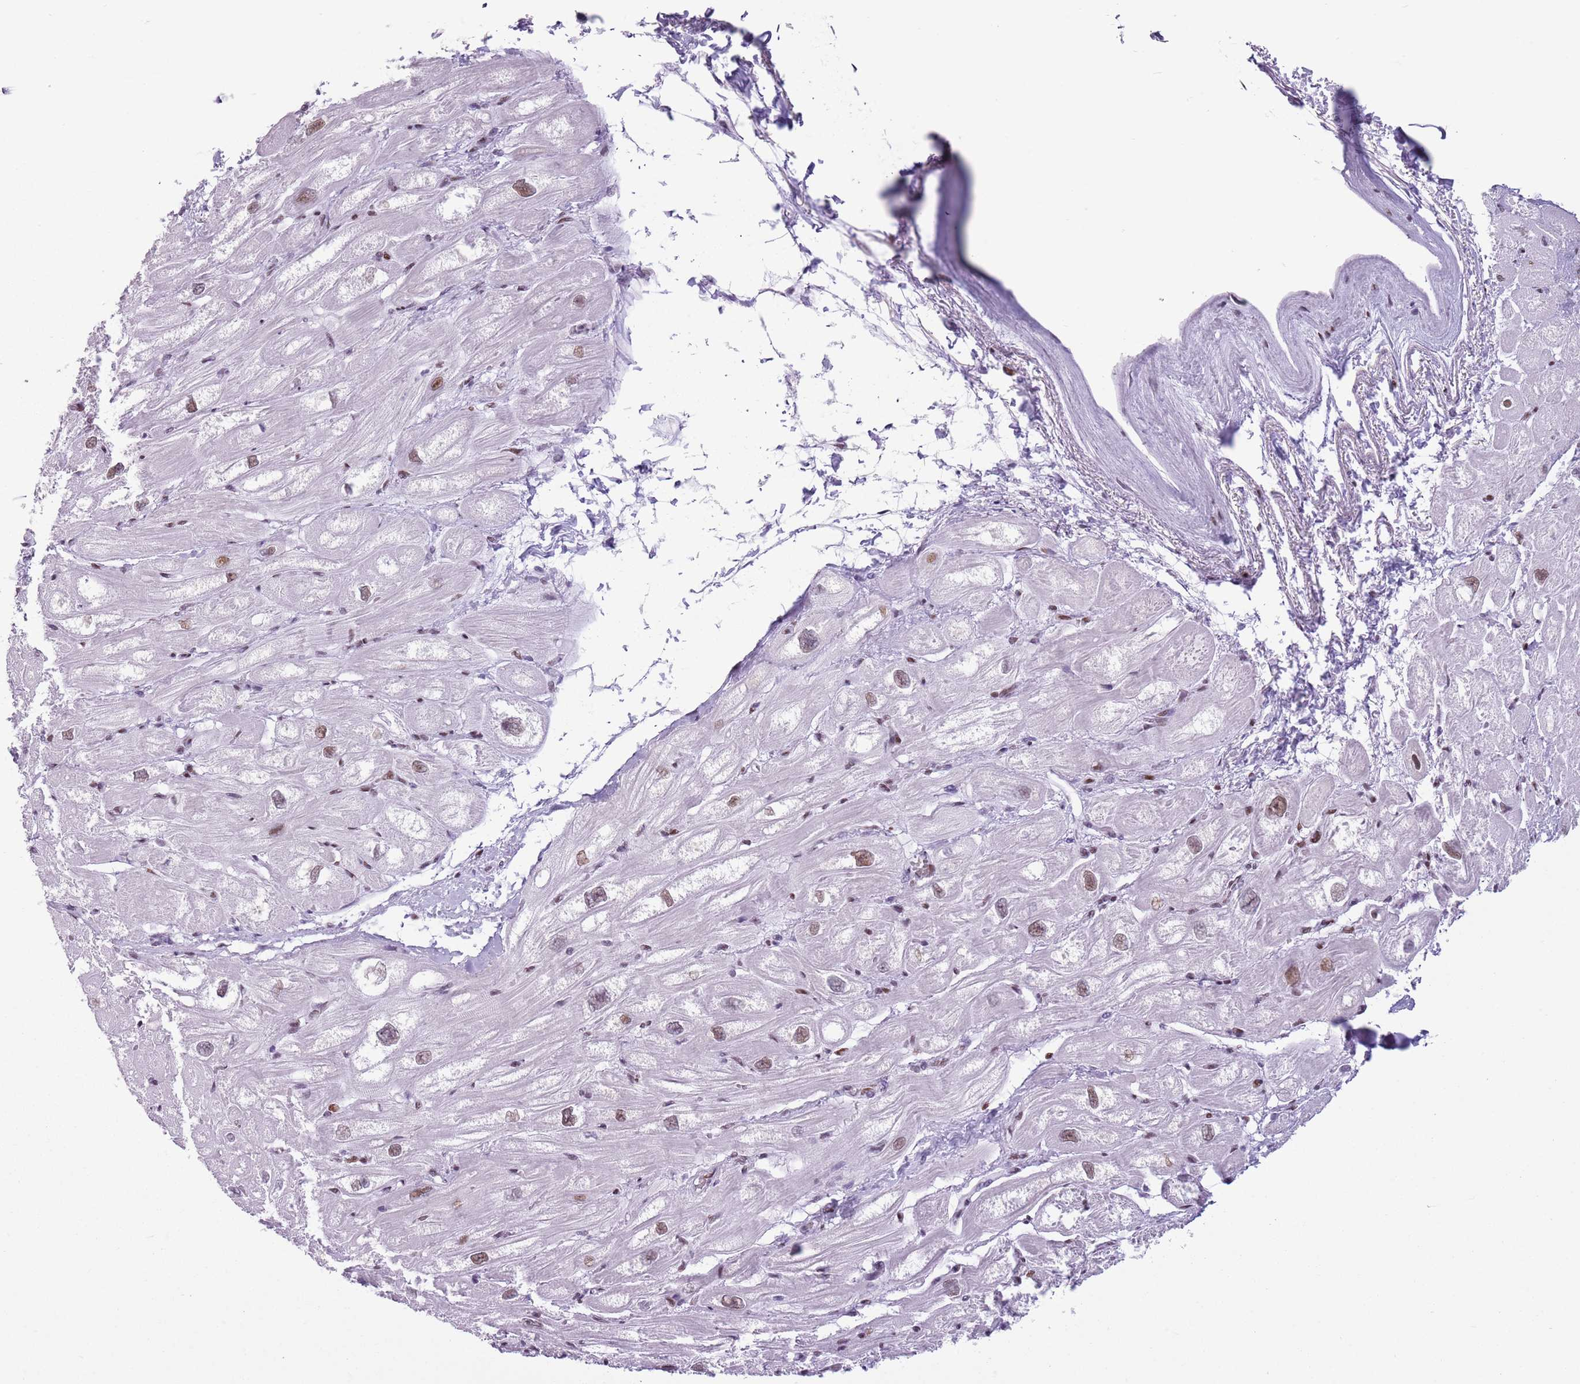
{"staining": {"intensity": "moderate", "quantity": "25%-75%", "location": "nuclear"}, "tissue": "heart muscle", "cell_type": "Cardiomyocytes", "image_type": "normal", "snomed": [{"axis": "morphology", "description": "Normal tissue, NOS"}, {"axis": "topography", "description": "Heart"}], "caption": "An IHC photomicrograph of unremarkable tissue is shown. Protein staining in brown highlights moderate nuclear positivity in heart muscle within cardiomyocytes. The protein is stained brown, and the nuclei are stained in blue (DAB (3,3'-diaminobenzidine) IHC with brightfield microscopy, high magnification).", "gene": "FAM104B", "patient": {"sex": "male", "age": 50}}